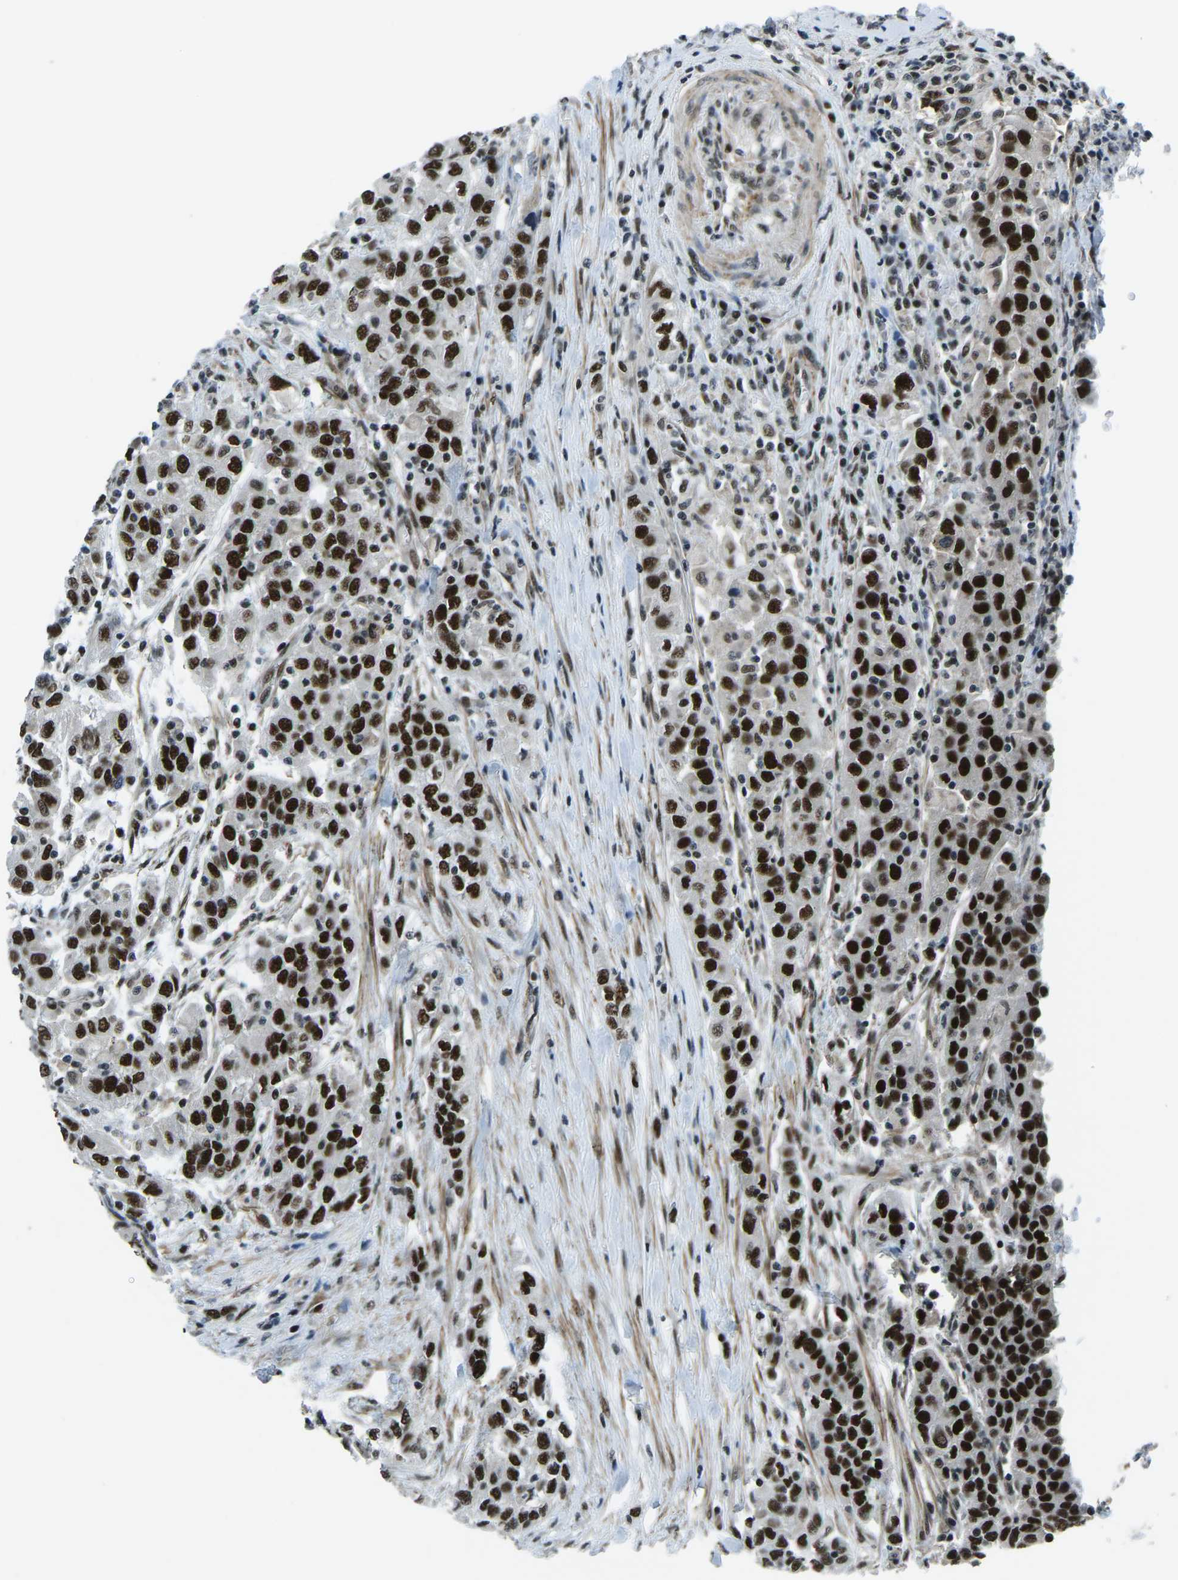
{"staining": {"intensity": "strong", "quantity": ">75%", "location": "nuclear"}, "tissue": "urothelial cancer", "cell_type": "Tumor cells", "image_type": "cancer", "snomed": [{"axis": "morphology", "description": "Urothelial carcinoma, High grade"}, {"axis": "topography", "description": "Urinary bladder"}], "caption": "IHC (DAB) staining of urothelial cancer displays strong nuclear protein staining in approximately >75% of tumor cells.", "gene": "PRCC", "patient": {"sex": "female", "age": 80}}